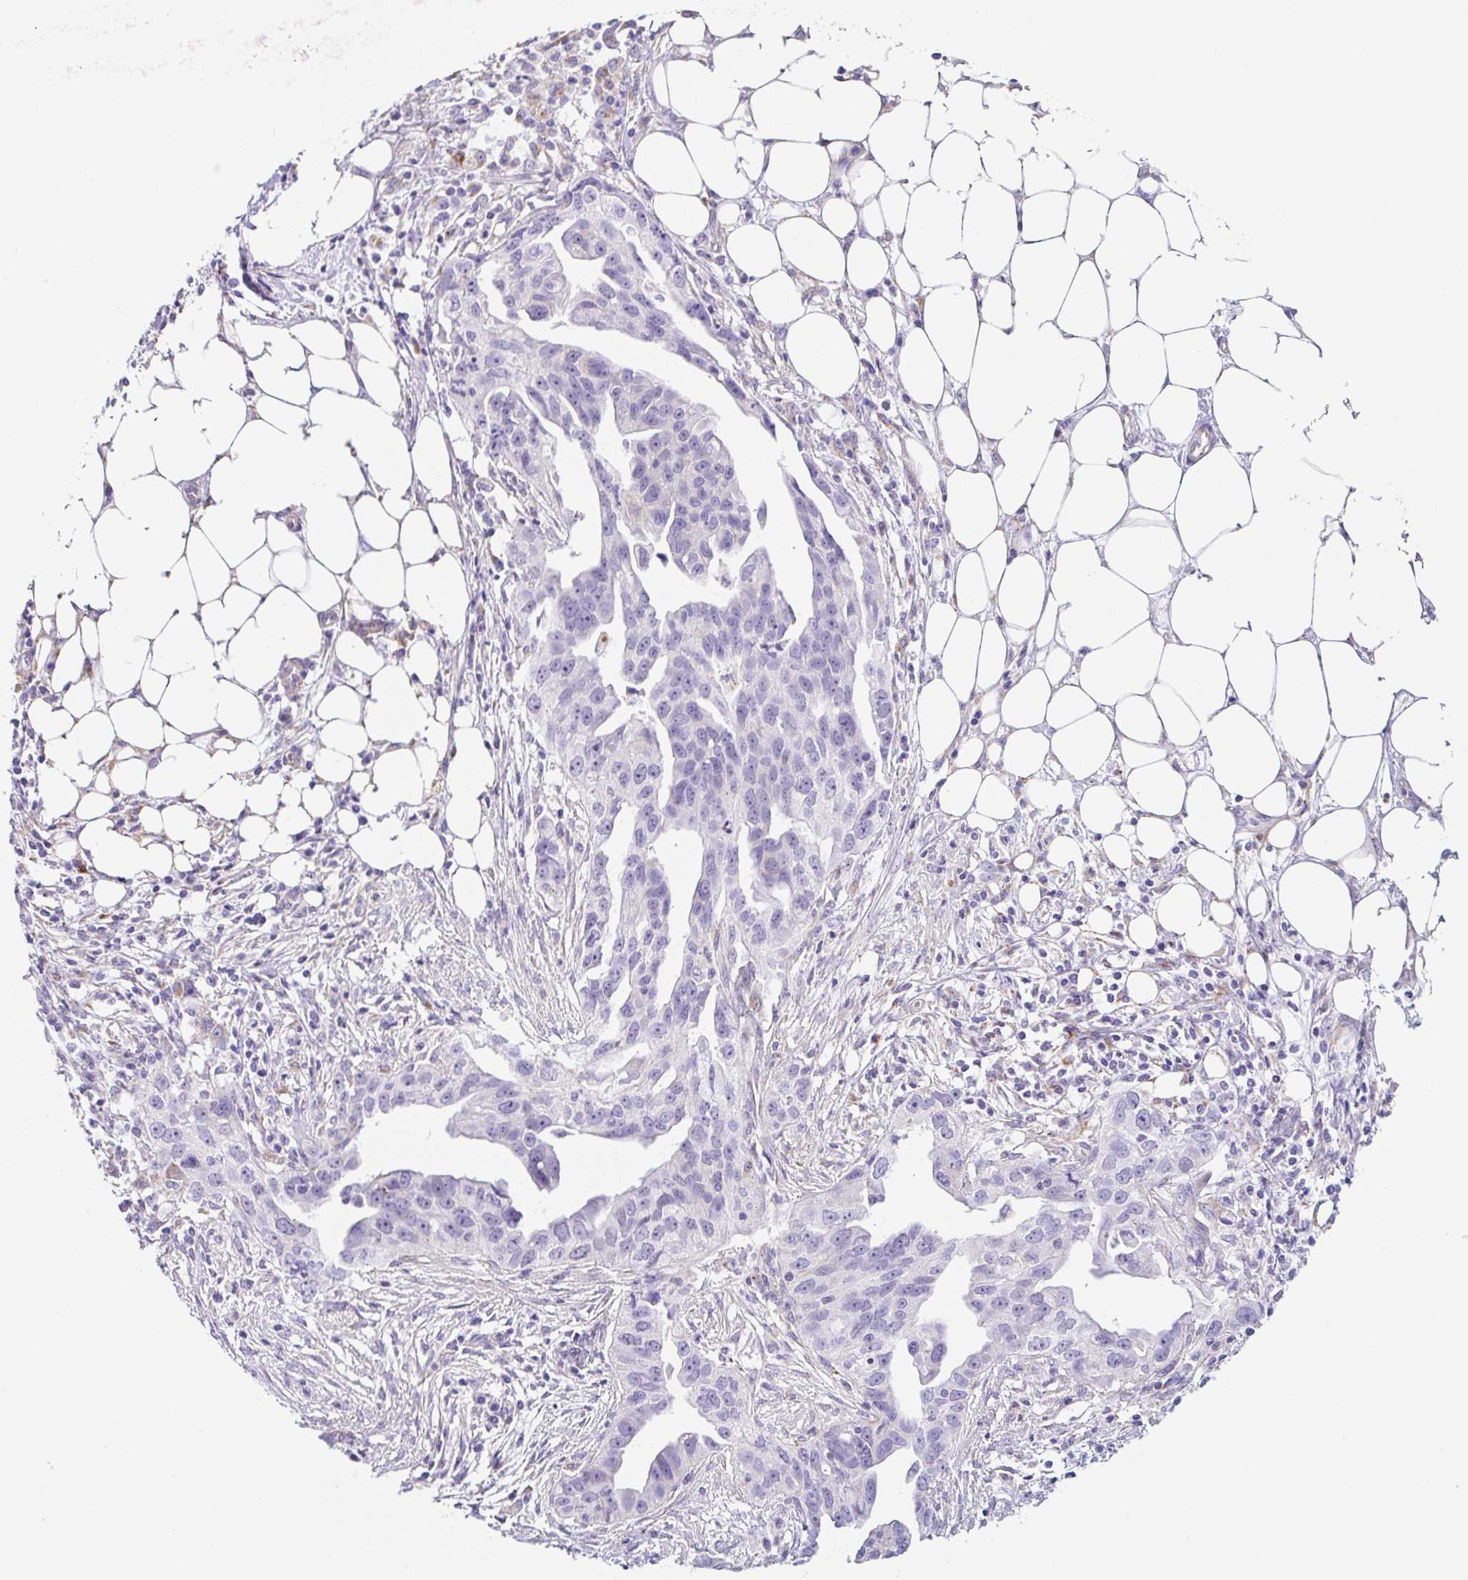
{"staining": {"intensity": "negative", "quantity": "none", "location": "none"}, "tissue": "ovarian cancer", "cell_type": "Tumor cells", "image_type": "cancer", "snomed": [{"axis": "morphology", "description": "Carcinoma, endometroid"}, {"axis": "morphology", "description": "Cystadenocarcinoma, serous, NOS"}, {"axis": "topography", "description": "Ovary"}], "caption": "Histopathology image shows no significant protein expression in tumor cells of ovarian cancer (endometroid carcinoma).", "gene": "DKK4", "patient": {"sex": "female", "age": 45}}